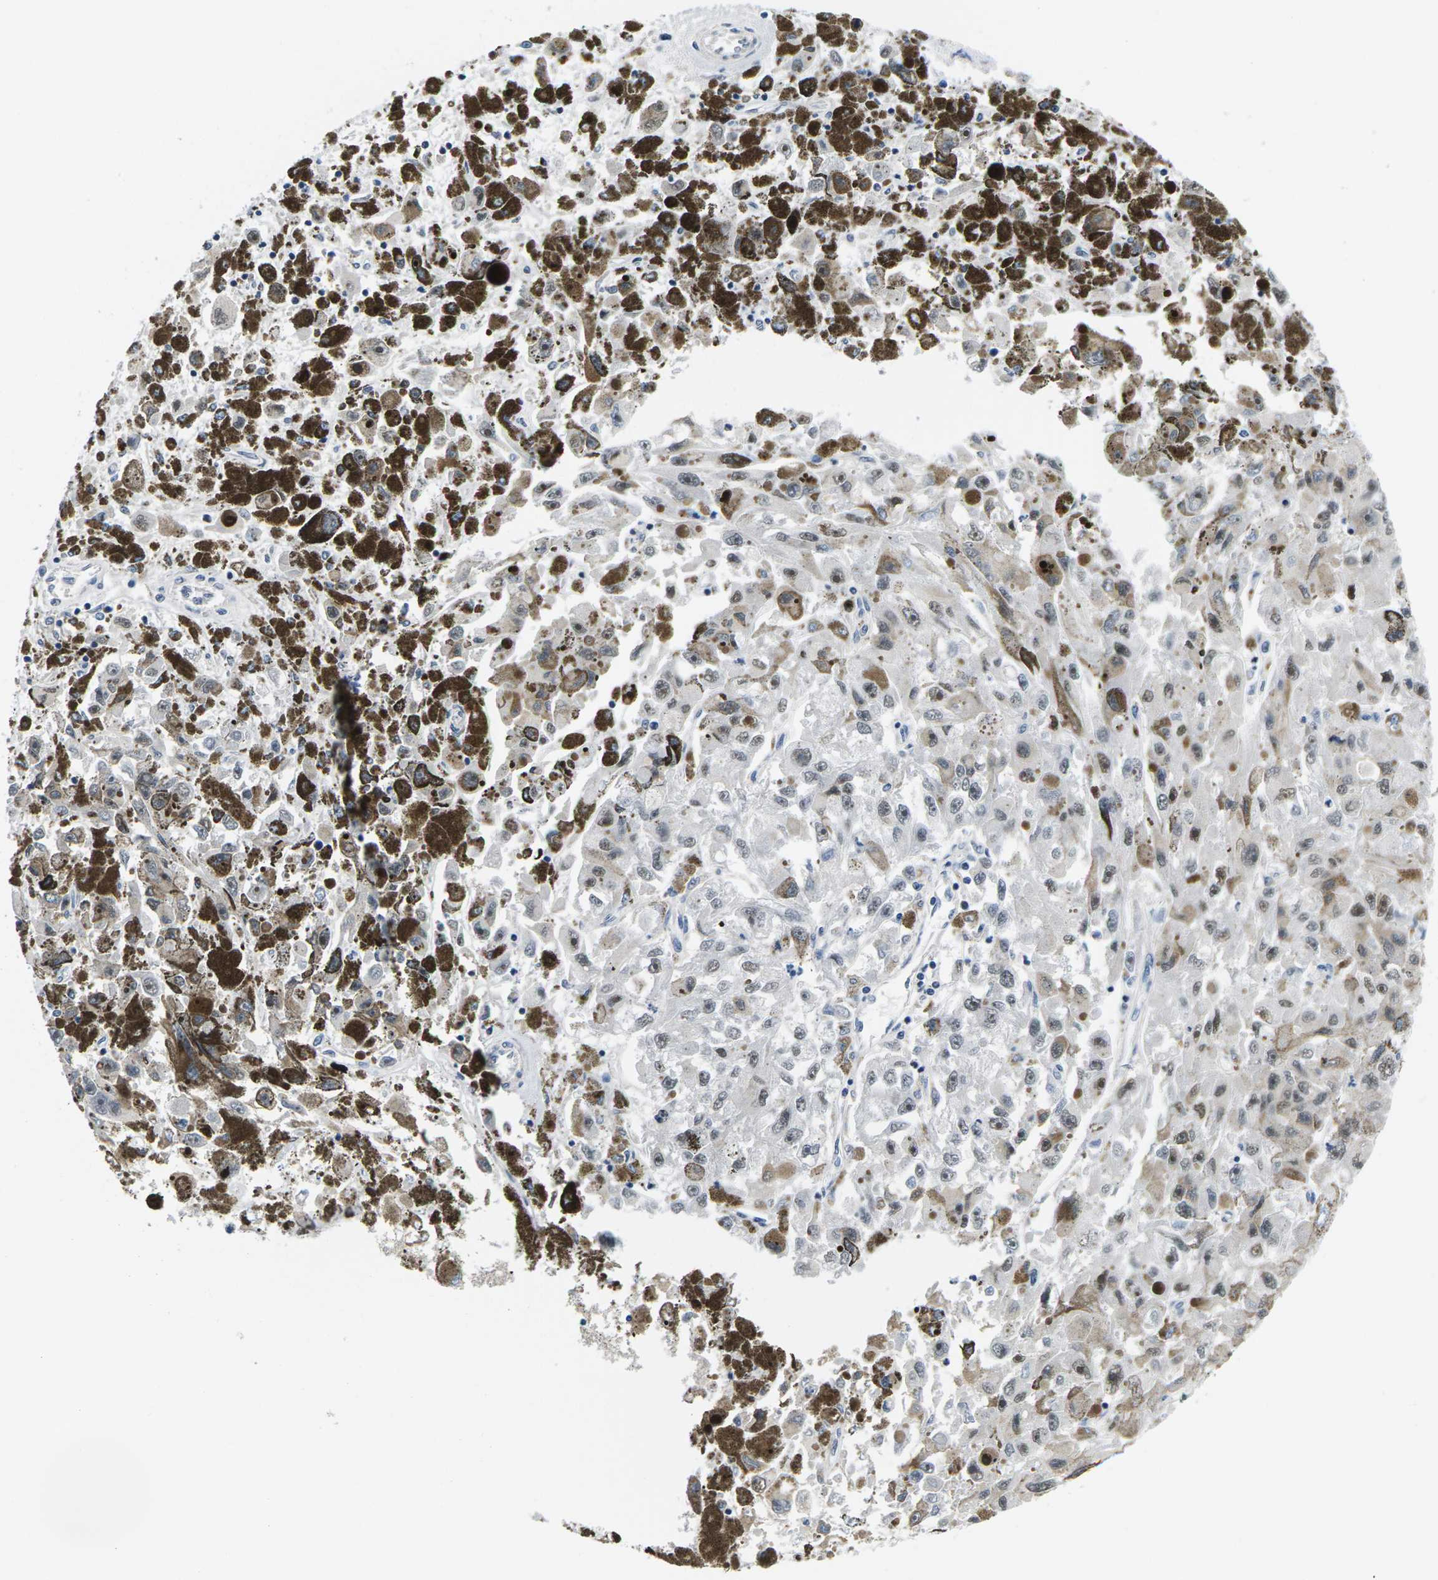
{"staining": {"intensity": "weak", "quantity": "25%-75%", "location": "nuclear"}, "tissue": "melanoma", "cell_type": "Tumor cells", "image_type": "cancer", "snomed": [{"axis": "morphology", "description": "Malignant melanoma, NOS"}, {"axis": "topography", "description": "Skin"}], "caption": "IHC photomicrograph of human malignant melanoma stained for a protein (brown), which reveals low levels of weak nuclear positivity in approximately 25%-75% of tumor cells.", "gene": "NSRP1", "patient": {"sex": "female", "age": 104}}